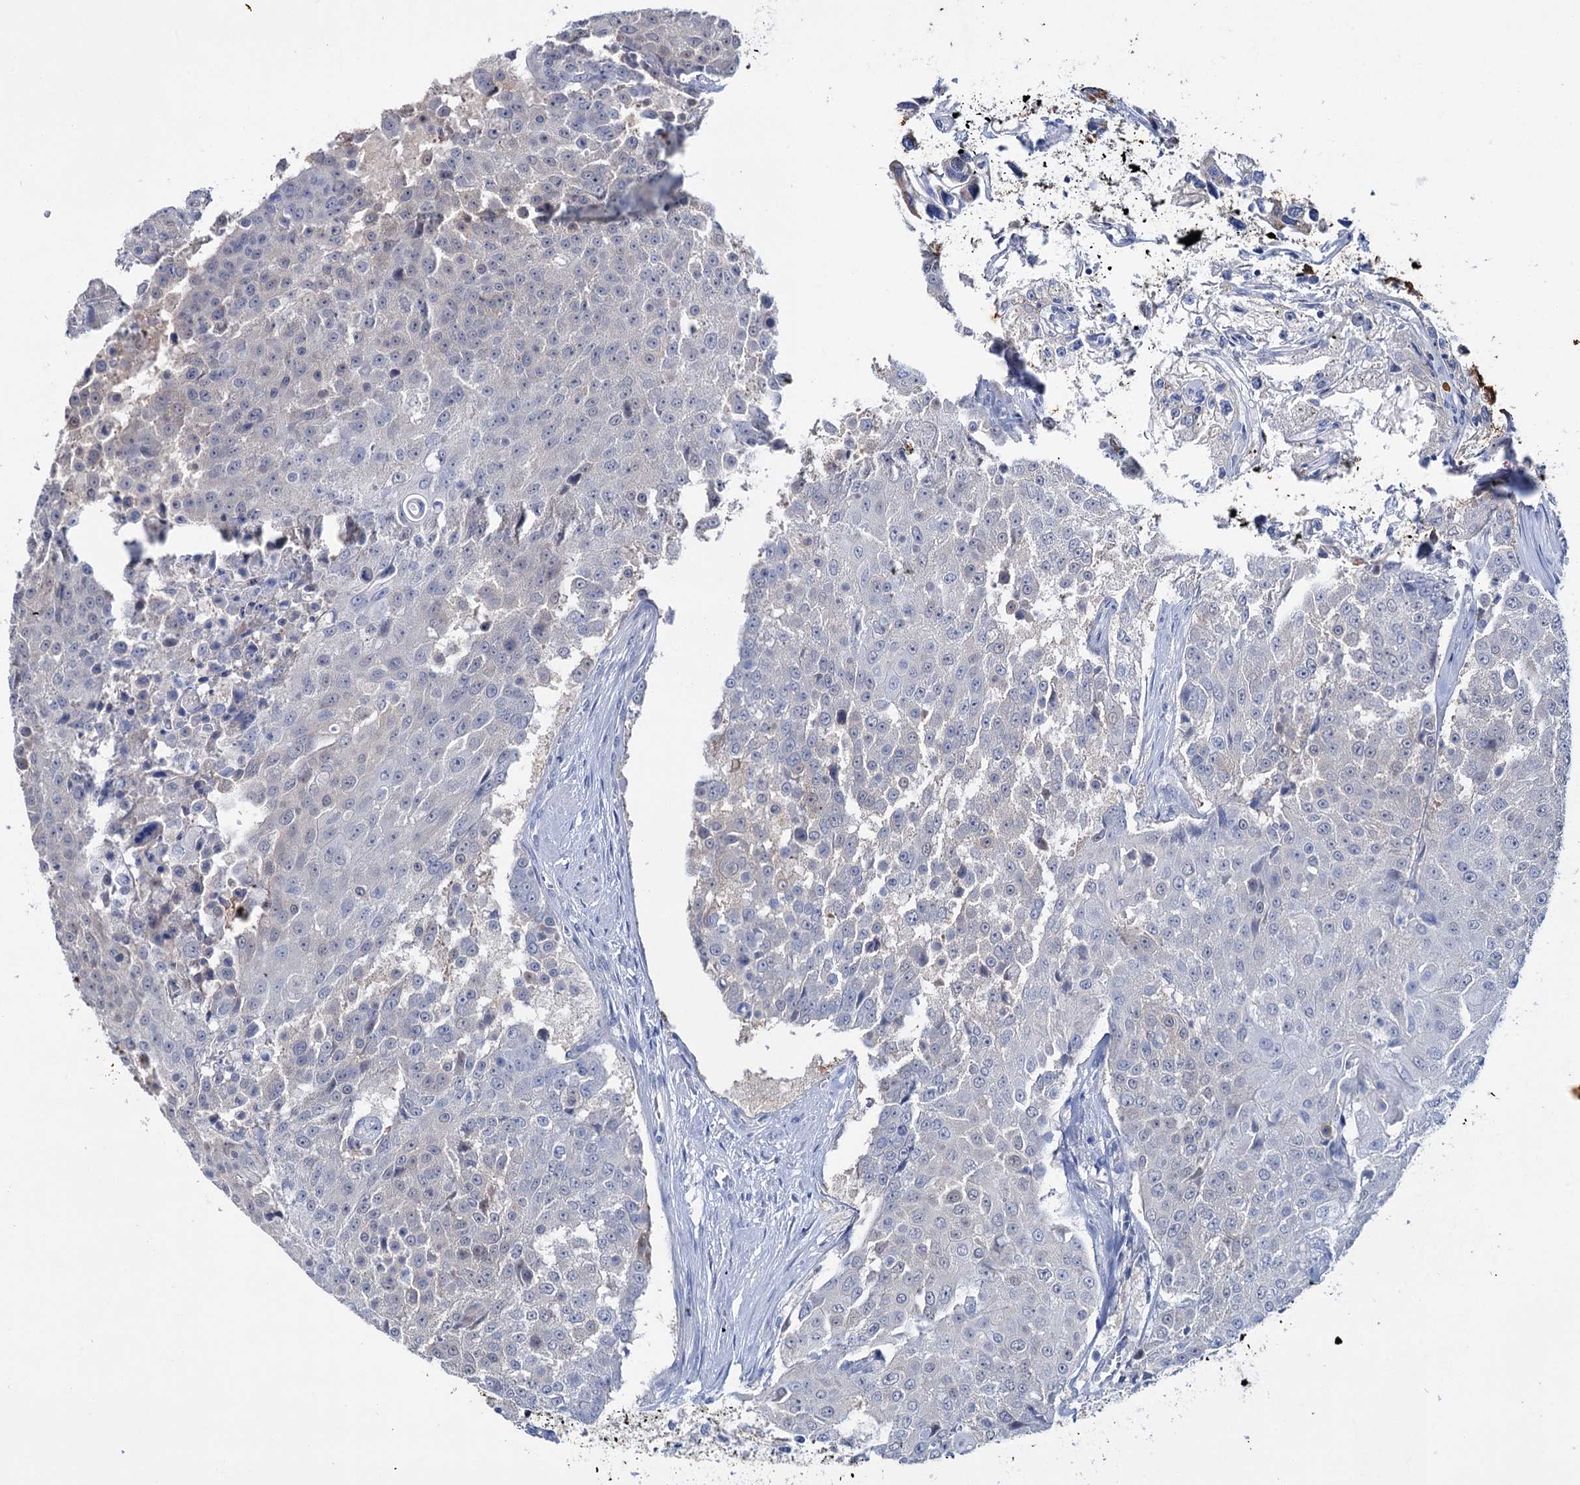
{"staining": {"intensity": "negative", "quantity": "none", "location": "none"}, "tissue": "urothelial cancer", "cell_type": "Tumor cells", "image_type": "cancer", "snomed": [{"axis": "morphology", "description": "Urothelial carcinoma, High grade"}, {"axis": "topography", "description": "Urinary bladder"}], "caption": "Immunohistochemical staining of human urothelial cancer demonstrates no significant positivity in tumor cells. (DAB immunohistochemistry (IHC), high magnification).", "gene": "LYZL4", "patient": {"sex": "female", "age": 63}}